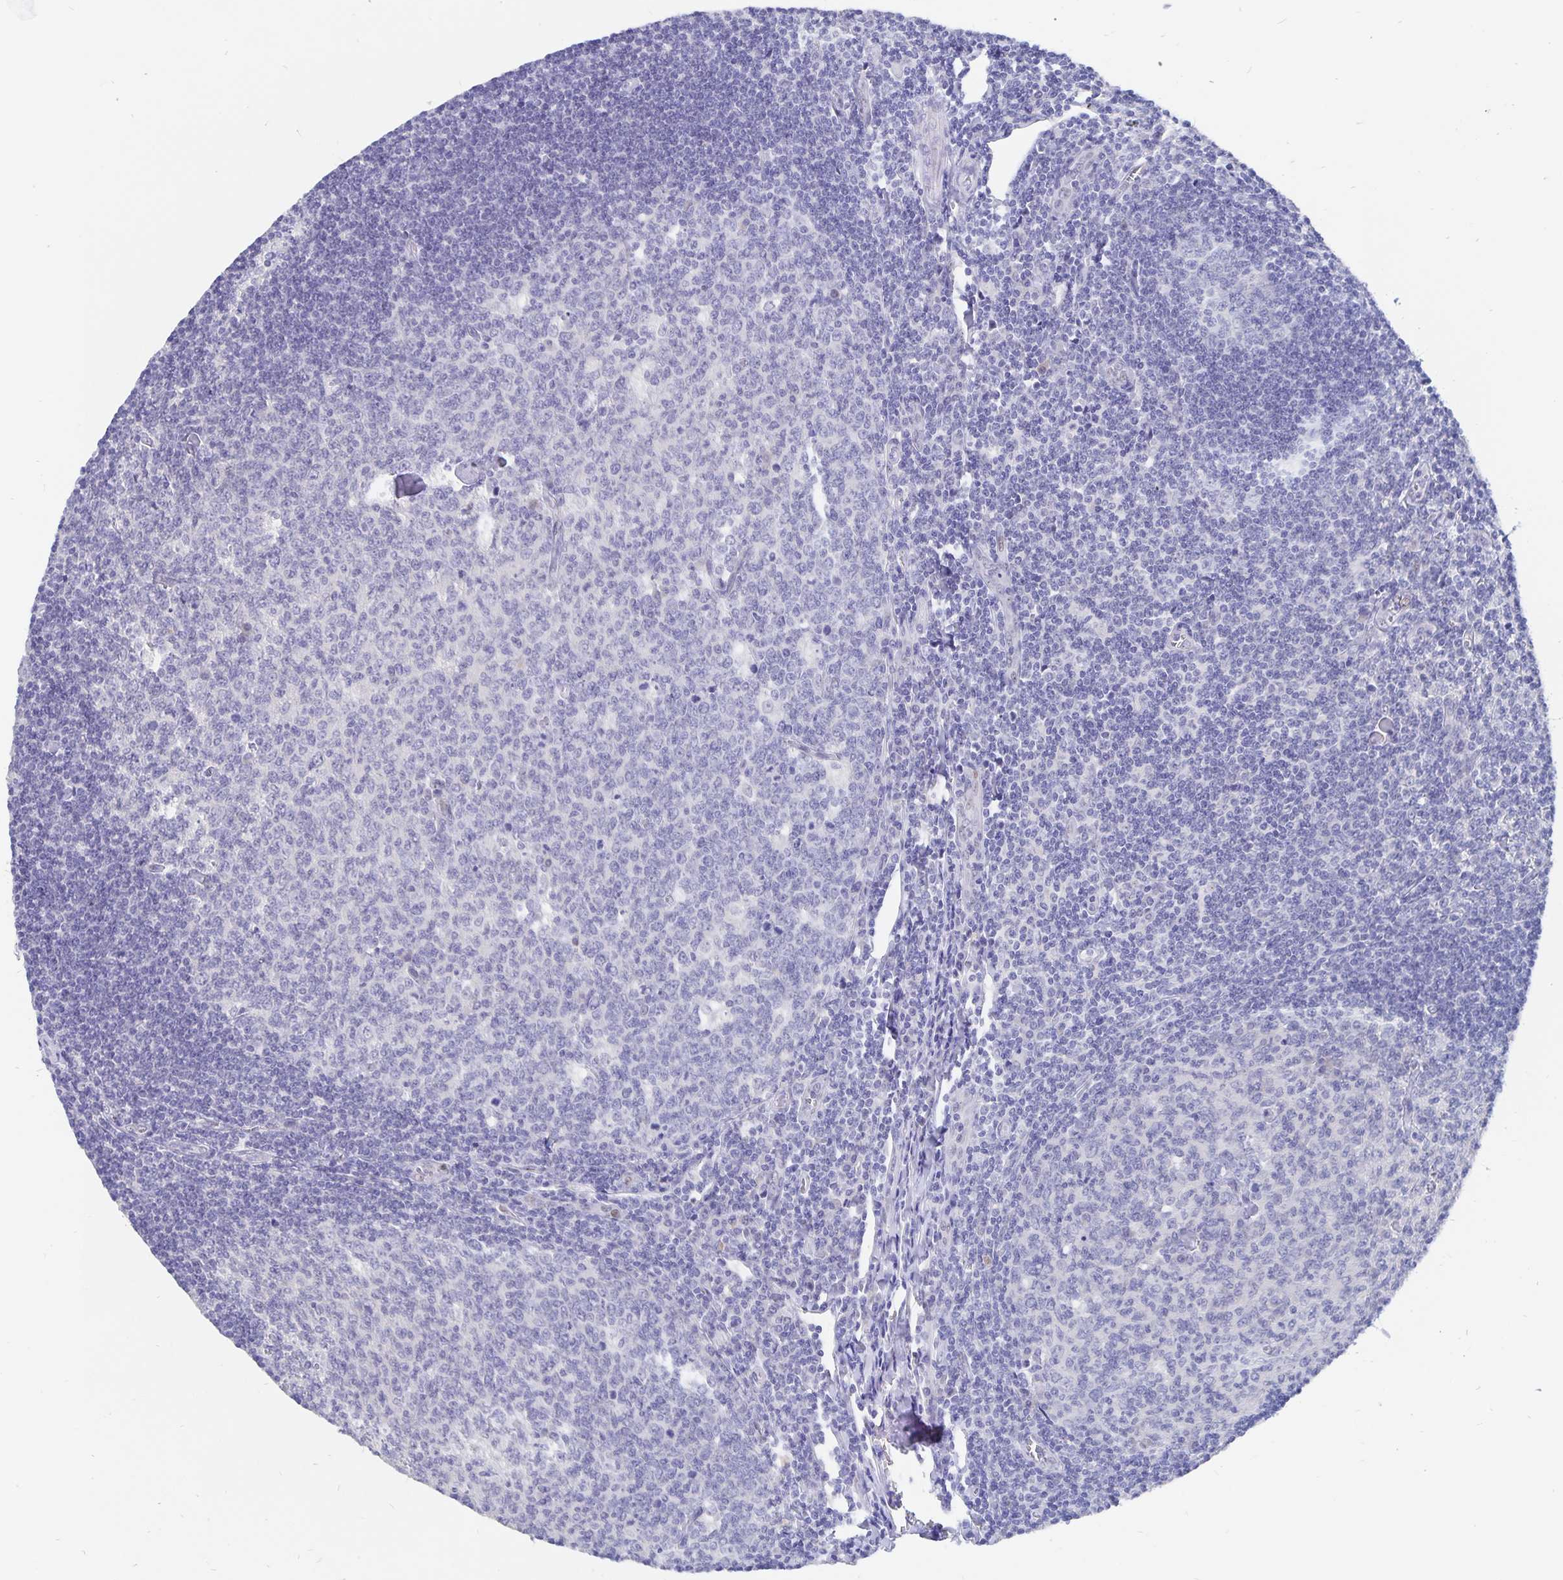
{"staining": {"intensity": "negative", "quantity": "none", "location": "none"}, "tissue": "tonsil", "cell_type": "Germinal center cells", "image_type": "normal", "snomed": [{"axis": "morphology", "description": "Normal tissue, NOS"}, {"axis": "topography", "description": "Tonsil"}], "caption": "There is no significant expression in germinal center cells of tonsil. (Immunohistochemistry, brightfield microscopy, high magnification).", "gene": "SMOC1", "patient": {"sex": "male", "age": 27}}